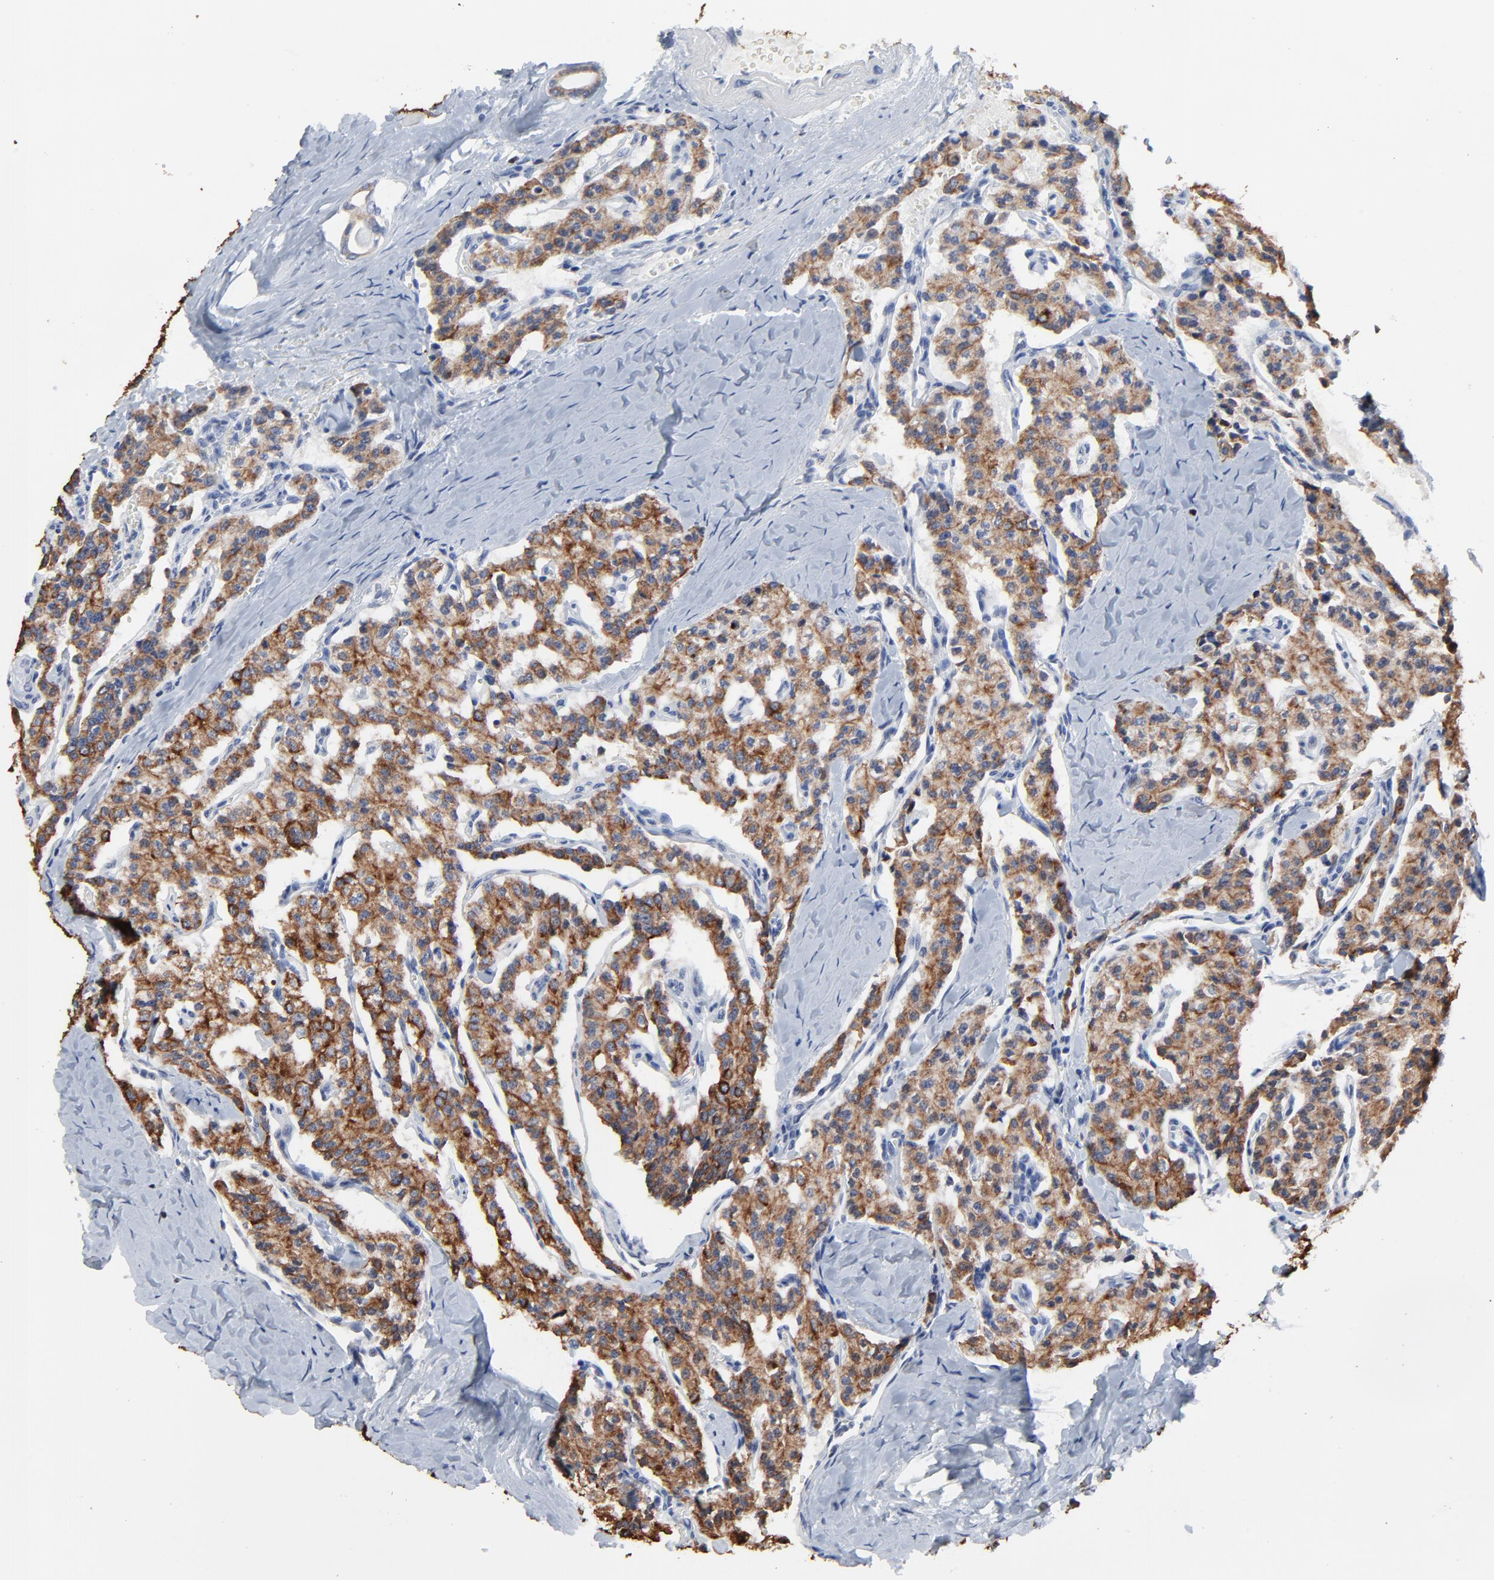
{"staining": {"intensity": "moderate", "quantity": ">75%", "location": "cytoplasmic/membranous"}, "tissue": "carcinoid", "cell_type": "Tumor cells", "image_type": "cancer", "snomed": [{"axis": "morphology", "description": "Carcinoid, malignant, NOS"}, {"axis": "topography", "description": "Bronchus"}], "caption": "Carcinoid (malignant) stained with a brown dye demonstrates moderate cytoplasmic/membranous positive positivity in approximately >75% of tumor cells.", "gene": "LNX1", "patient": {"sex": "male", "age": 55}}